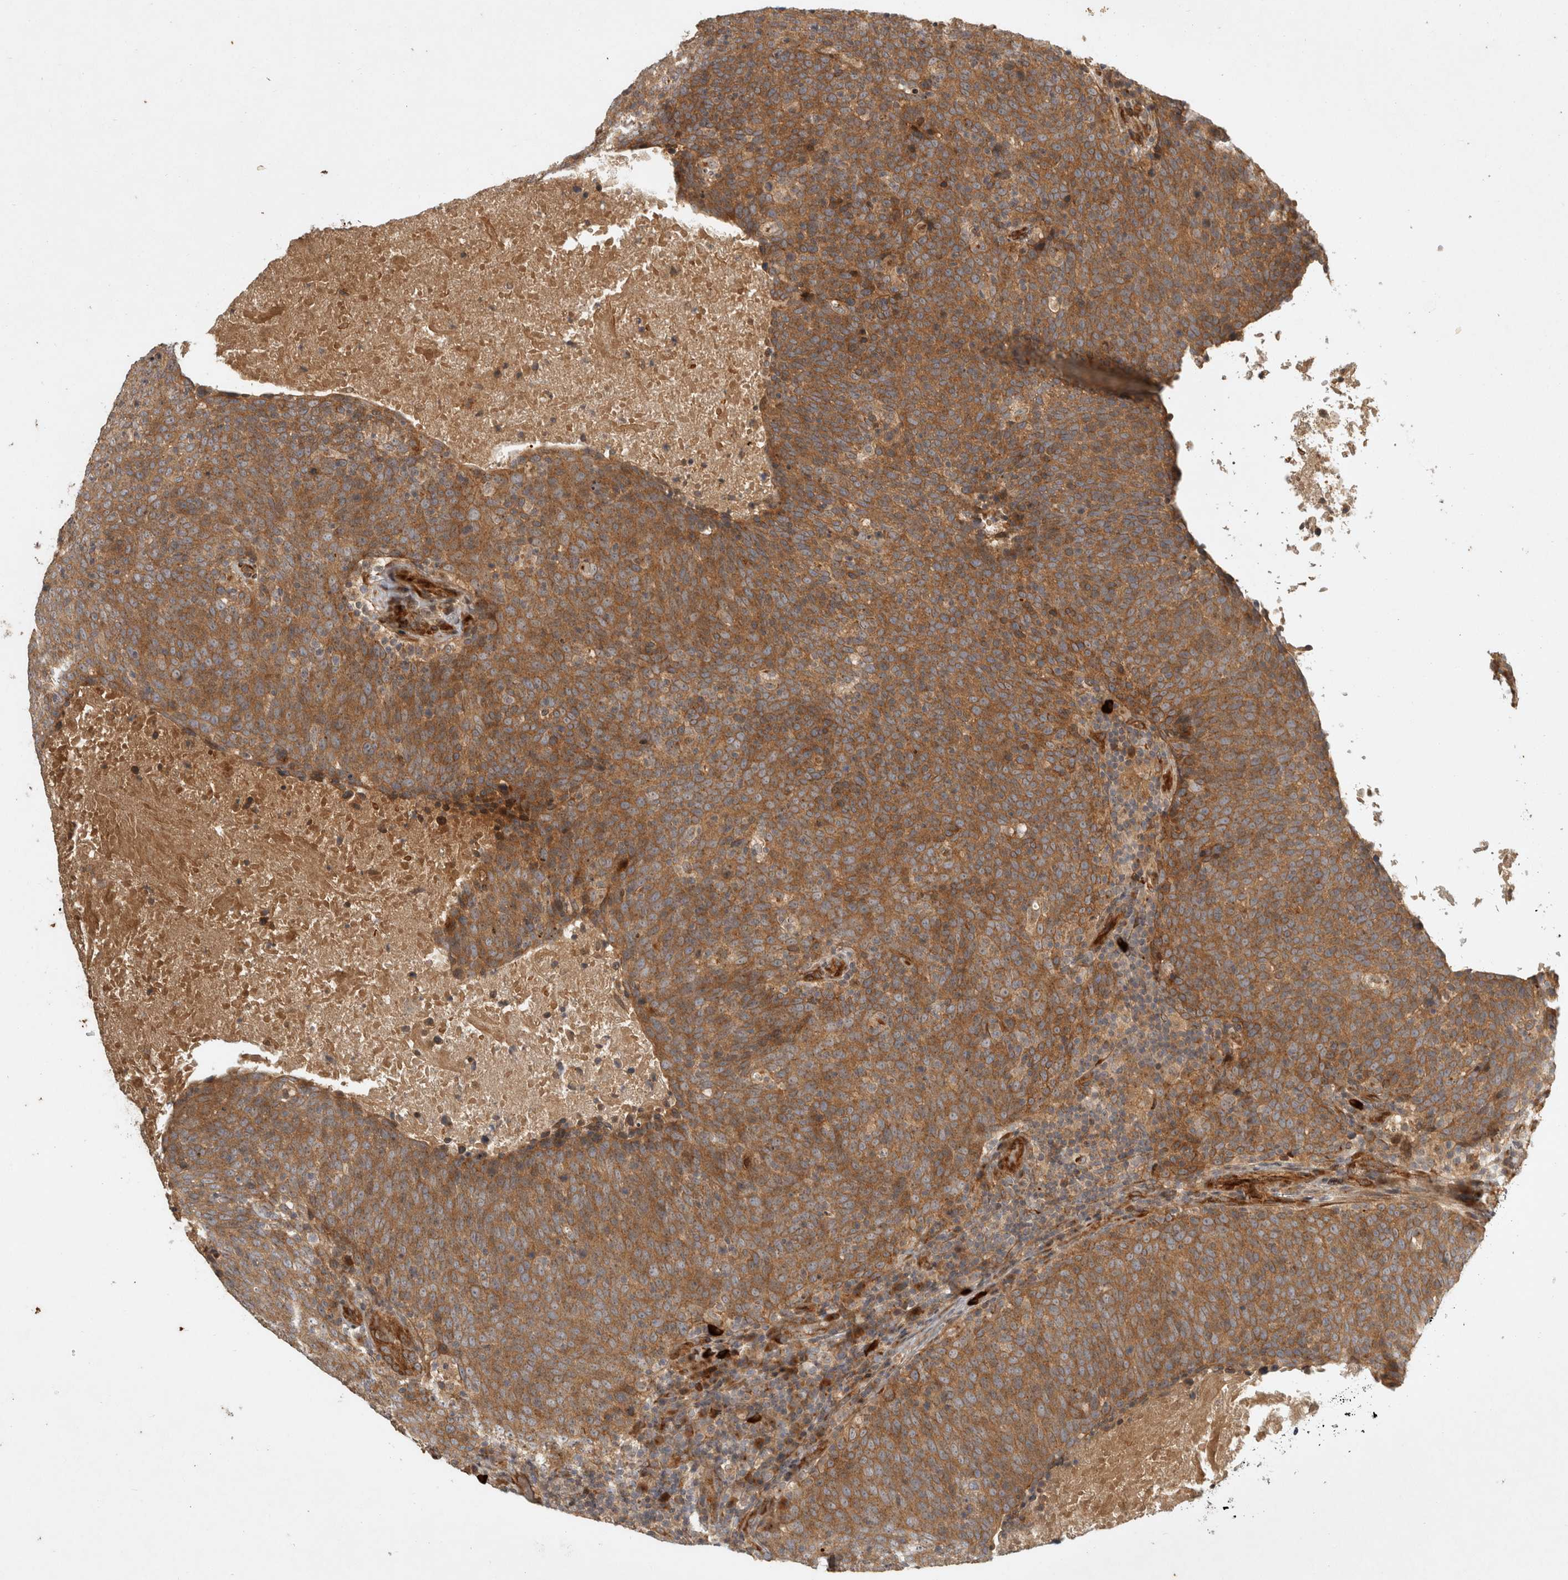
{"staining": {"intensity": "moderate", "quantity": ">75%", "location": "cytoplasmic/membranous"}, "tissue": "head and neck cancer", "cell_type": "Tumor cells", "image_type": "cancer", "snomed": [{"axis": "morphology", "description": "Squamous cell carcinoma, NOS"}, {"axis": "morphology", "description": "Squamous cell carcinoma, metastatic, NOS"}, {"axis": "topography", "description": "Lymph node"}, {"axis": "topography", "description": "Head-Neck"}], "caption": "A brown stain shows moderate cytoplasmic/membranous staining of a protein in human head and neck cancer (metastatic squamous cell carcinoma) tumor cells.", "gene": "CAMSAP2", "patient": {"sex": "male", "age": 62}}